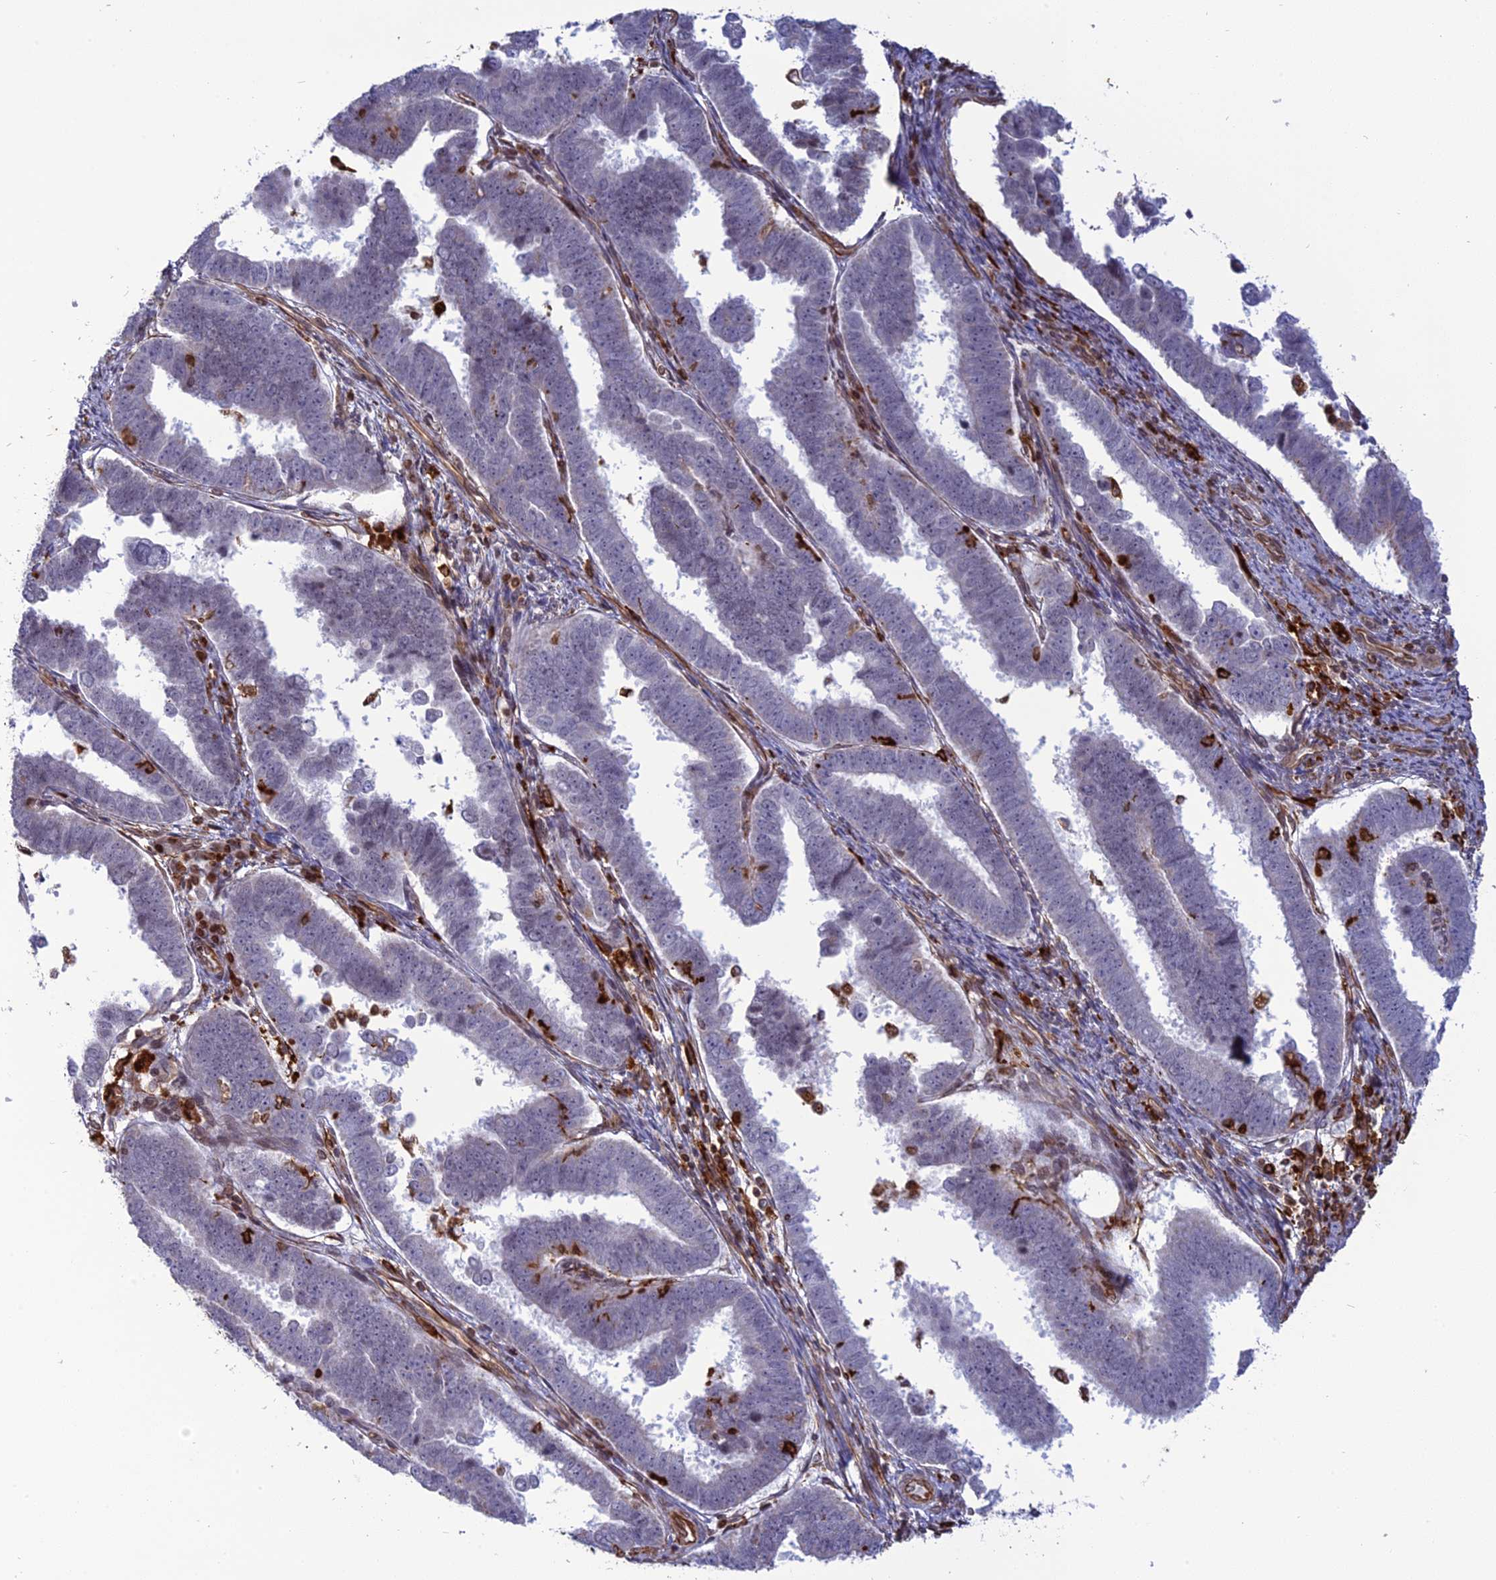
{"staining": {"intensity": "negative", "quantity": "none", "location": "none"}, "tissue": "endometrial cancer", "cell_type": "Tumor cells", "image_type": "cancer", "snomed": [{"axis": "morphology", "description": "Adenocarcinoma, NOS"}, {"axis": "topography", "description": "Endometrium"}], "caption": "This is an immunohistochemistry (IHC) image of human endometrial cancer. There is no staining in tumor cells.", "gene": "APOBR", "patient": {"sex": "female", "age": 75}}